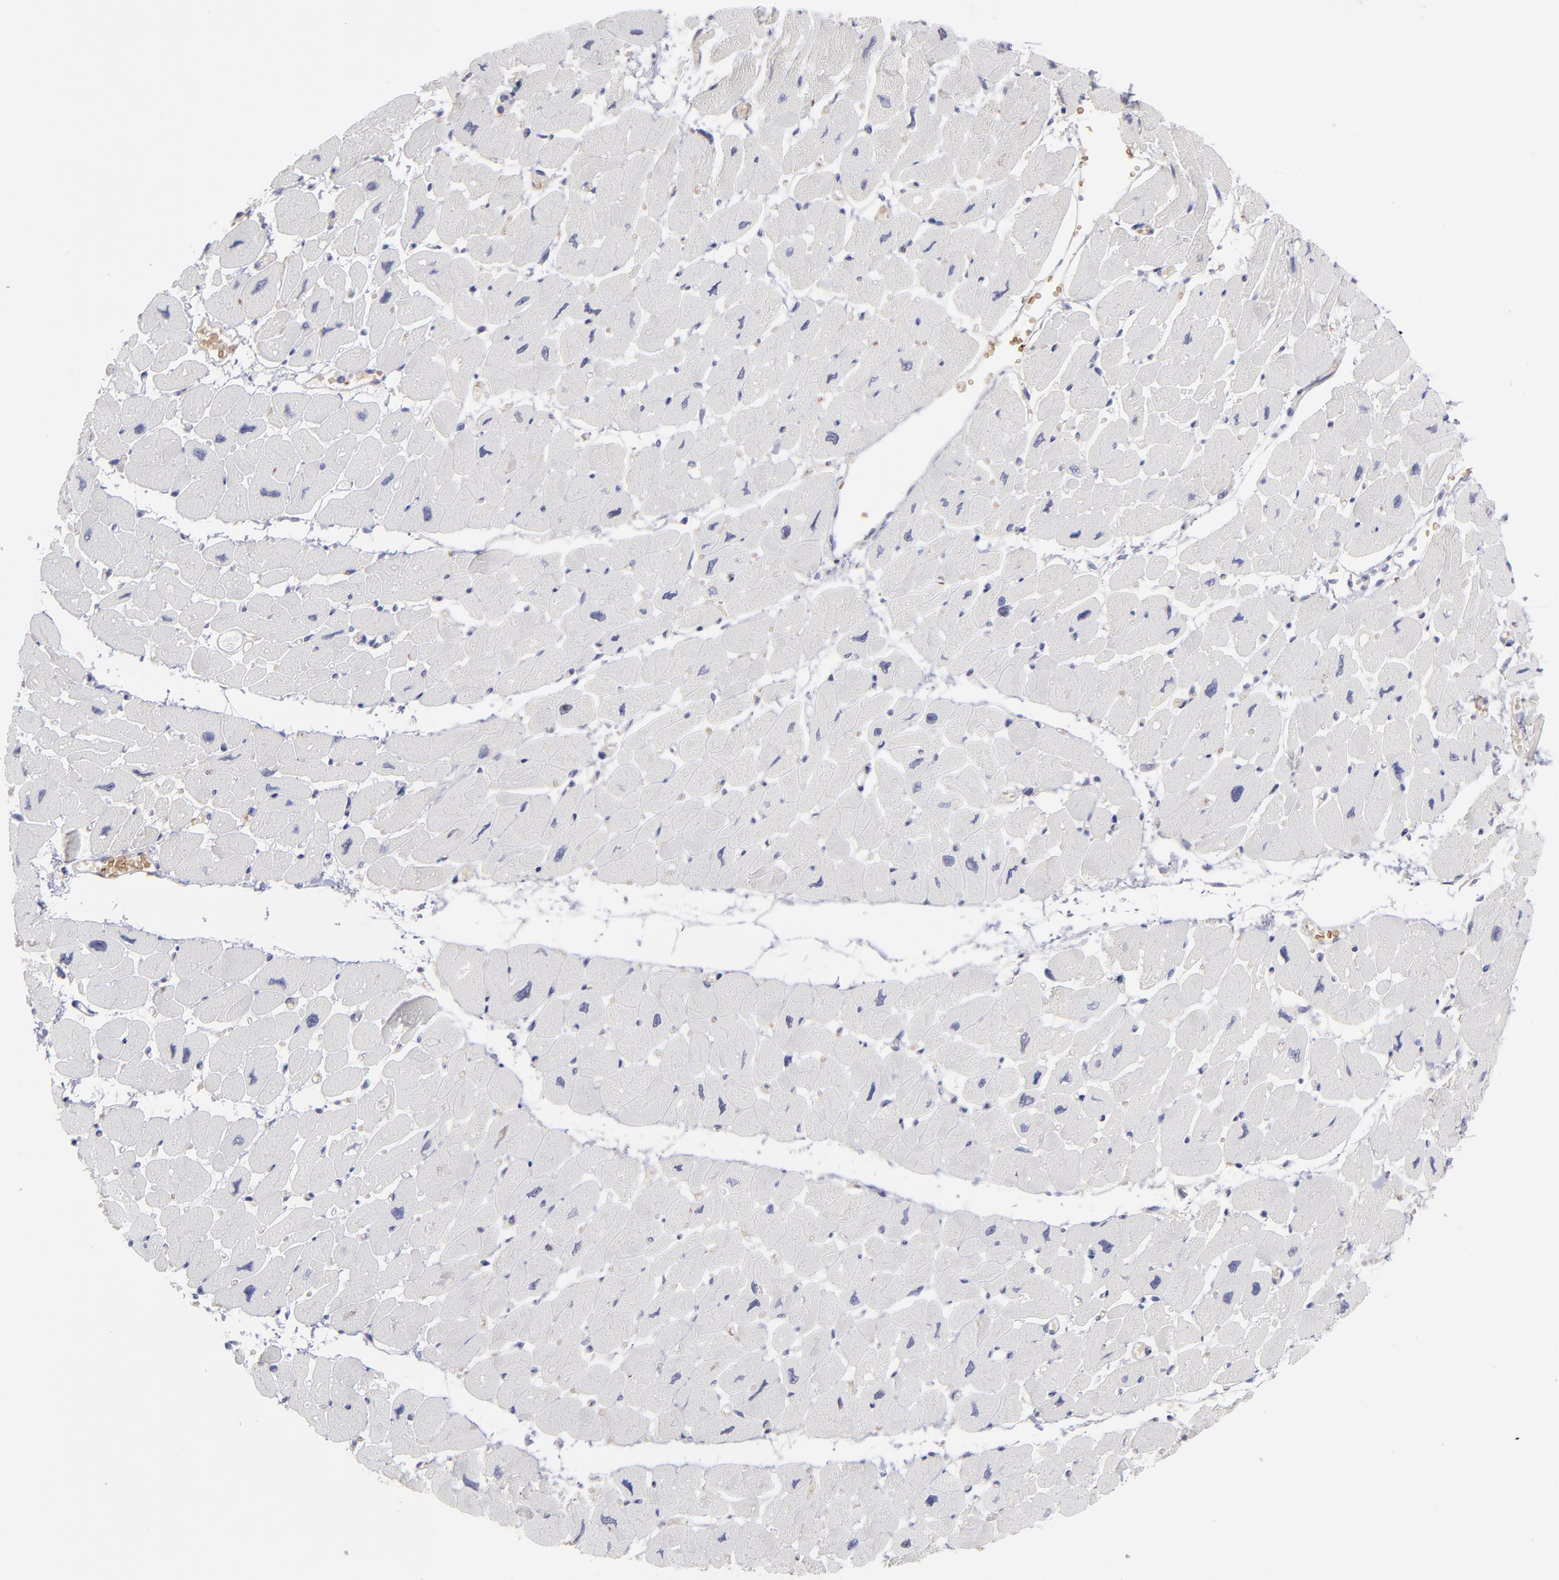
{"staining": {"intensity": "negative", "quantity": "none", "location": "none"}, "tissue": "heart muscle", "cell_type": "Cardiomyocytes", "image_type": "normal", "snomed": [{"axis": "morphology", "description": "Normal tissue, NOS"}, {"axis": "topography", "description": "Heart"}], "caption": "Immunohistochemistry image of benign heart muscle: human heart muscle stained with DAB (3,3'-diaminobenzidine) reveals no significant protein staining in cardiomyocytes. Nuclei are stained in blue.", "gene": "F13B", "patient": {"sex": "female", "age": 54}}